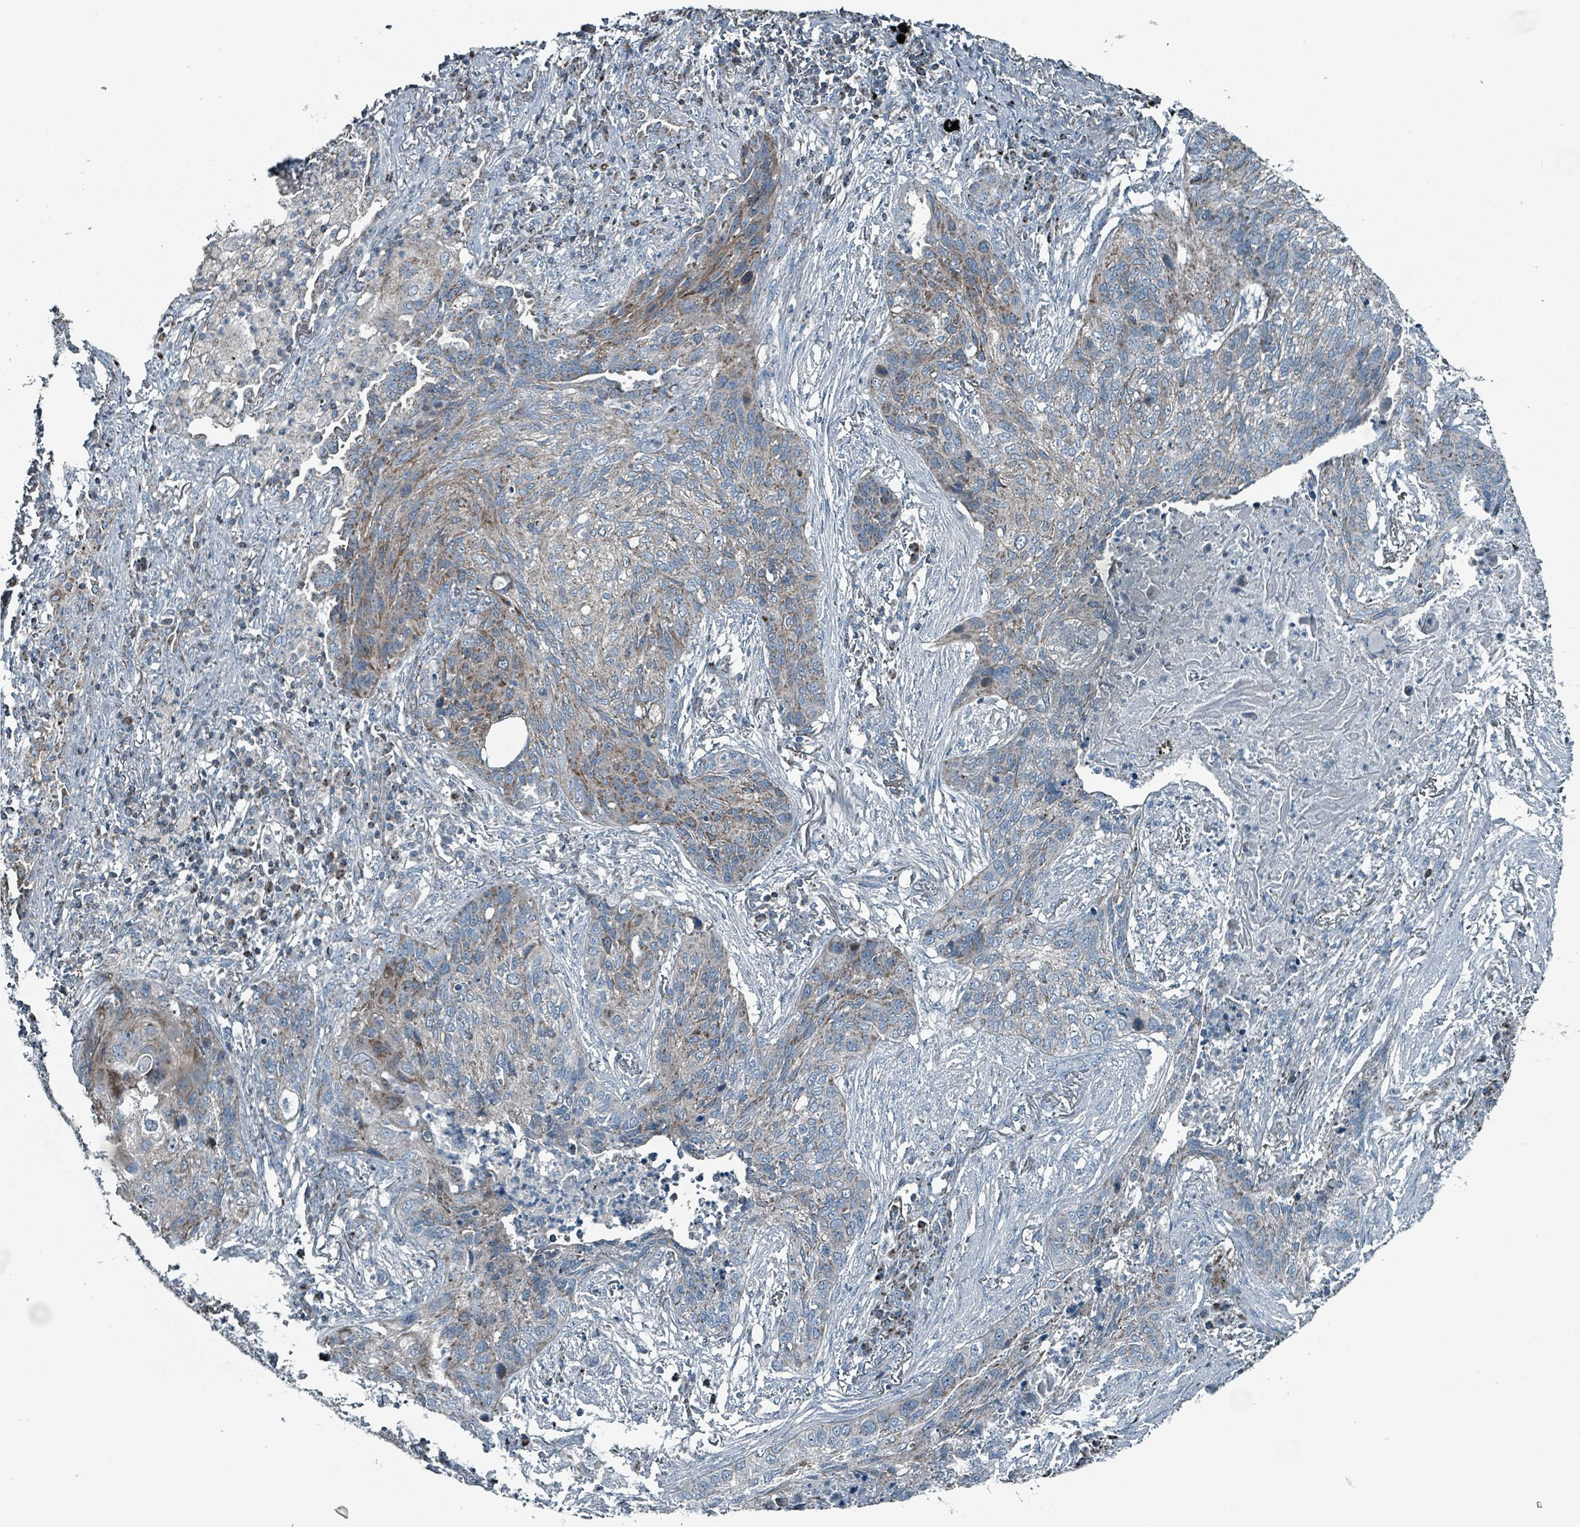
{"staining": {"intensity": "moderate", "quantity": "<25%", "location": "cytoplasmic/membranous"}, "tissue": "lung cancer", "cell_type": "Tumor cells", "image_type": "cancer", "snomed": [{"axis": "morphology", "description": "Squamous cell carcinoma, NOS"}, {"axis": "topography", "description": "Lung"}], "caption": "This is a photomicrograph of IHC staining of squamous cell carcinoma (lung), which shows moderate expression in the cytoplasmic/membranous of tumor cells.", "gene": "ABHD18", "patient": {"sex": "female", "age": 63}}